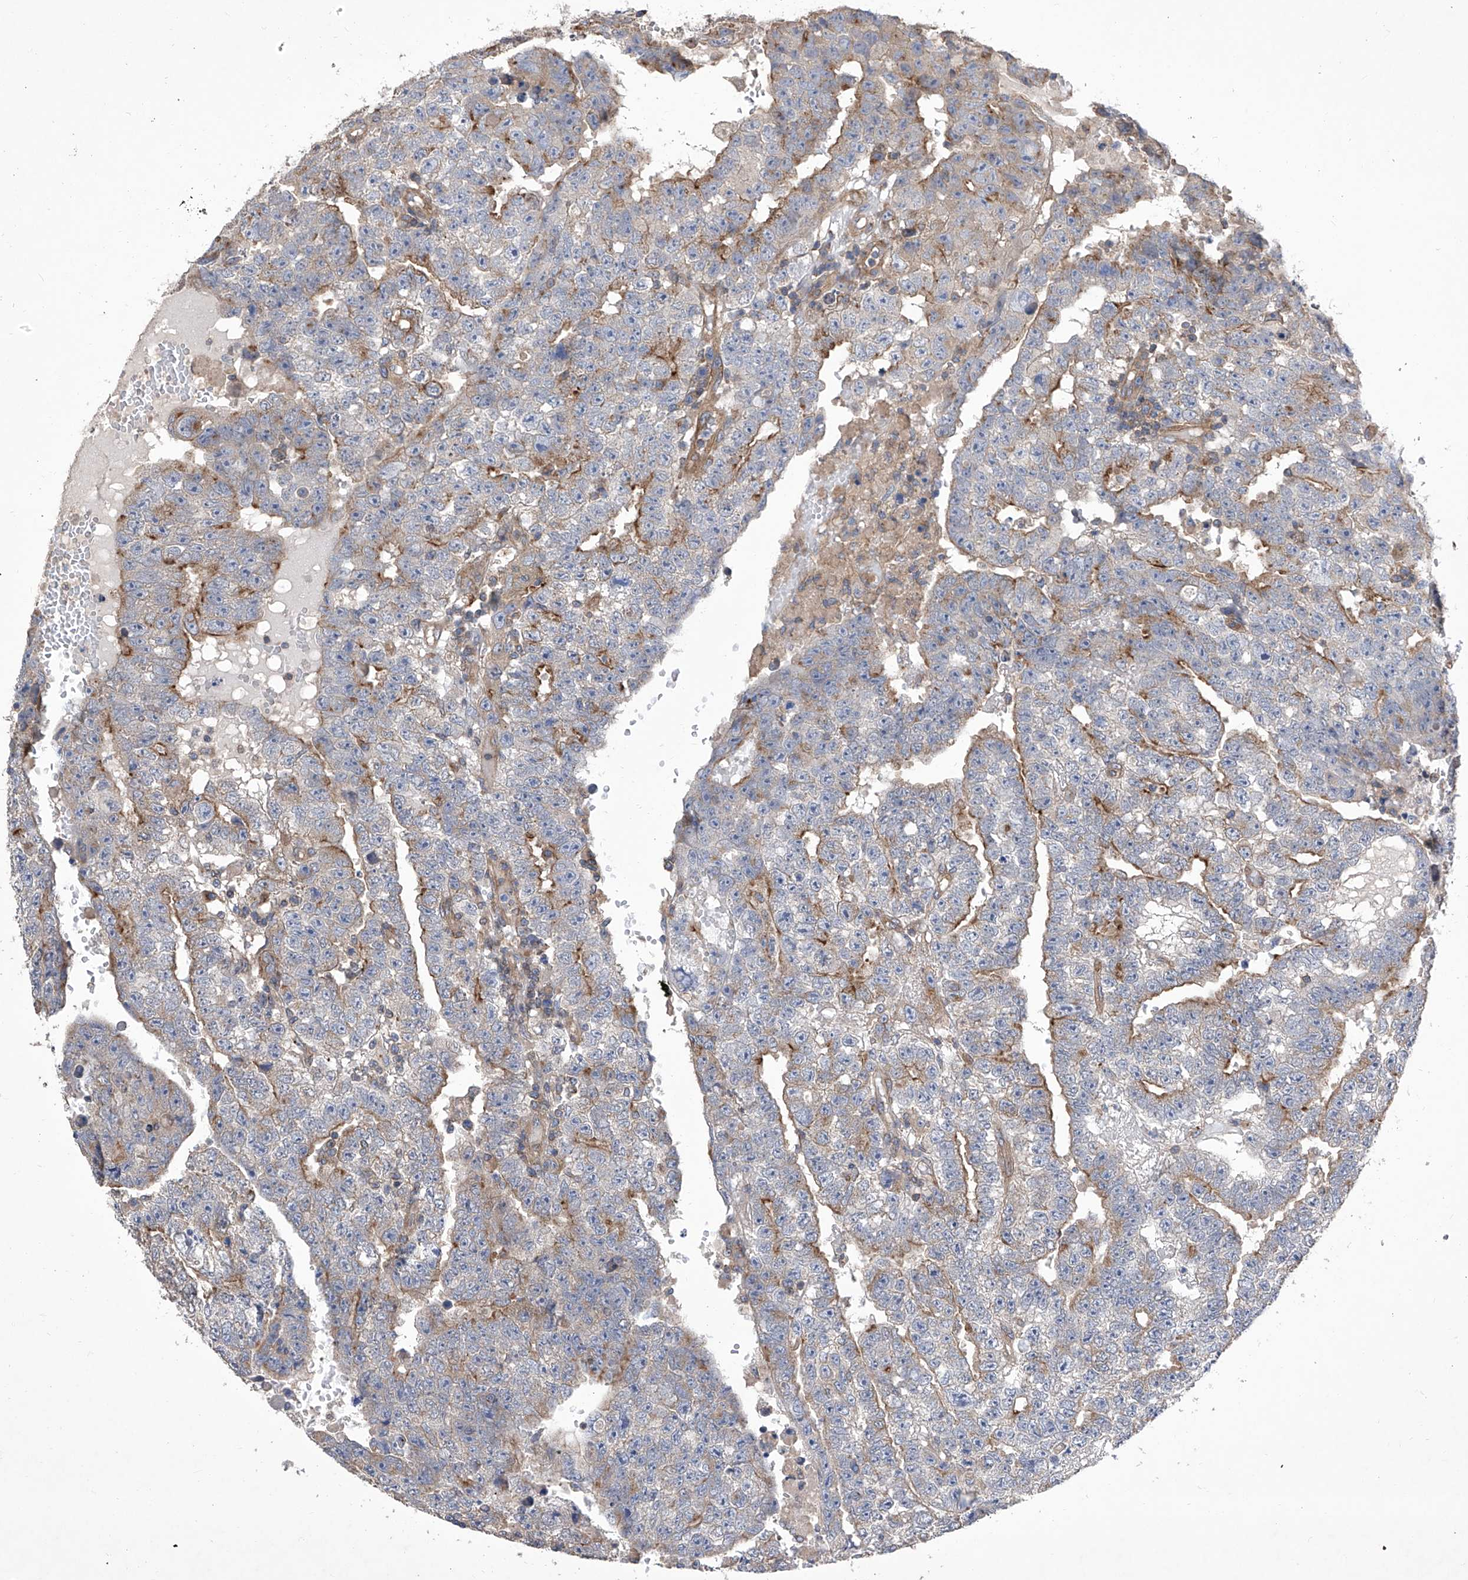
{"staining": {"intensity": "moderate", "quantity": "<25%", "location": "cytoplasmic/membranous"}, "tissue": "testis cancer", "cell_type": "Tumor cells", "image_type": "cancer", "snomed": [{"axis": "morphology", "description": "Carcinoma, Embryonal, NOS"}, {"axis": "topography", "description": "Testis"}], "caption": "Tumor cells demonstrate moderate cytoplasmic/membranous expression in about <25% of cells in testis cancer.", "gene": "TJAP1", "patient": {"sex": "male", "age": 25}}